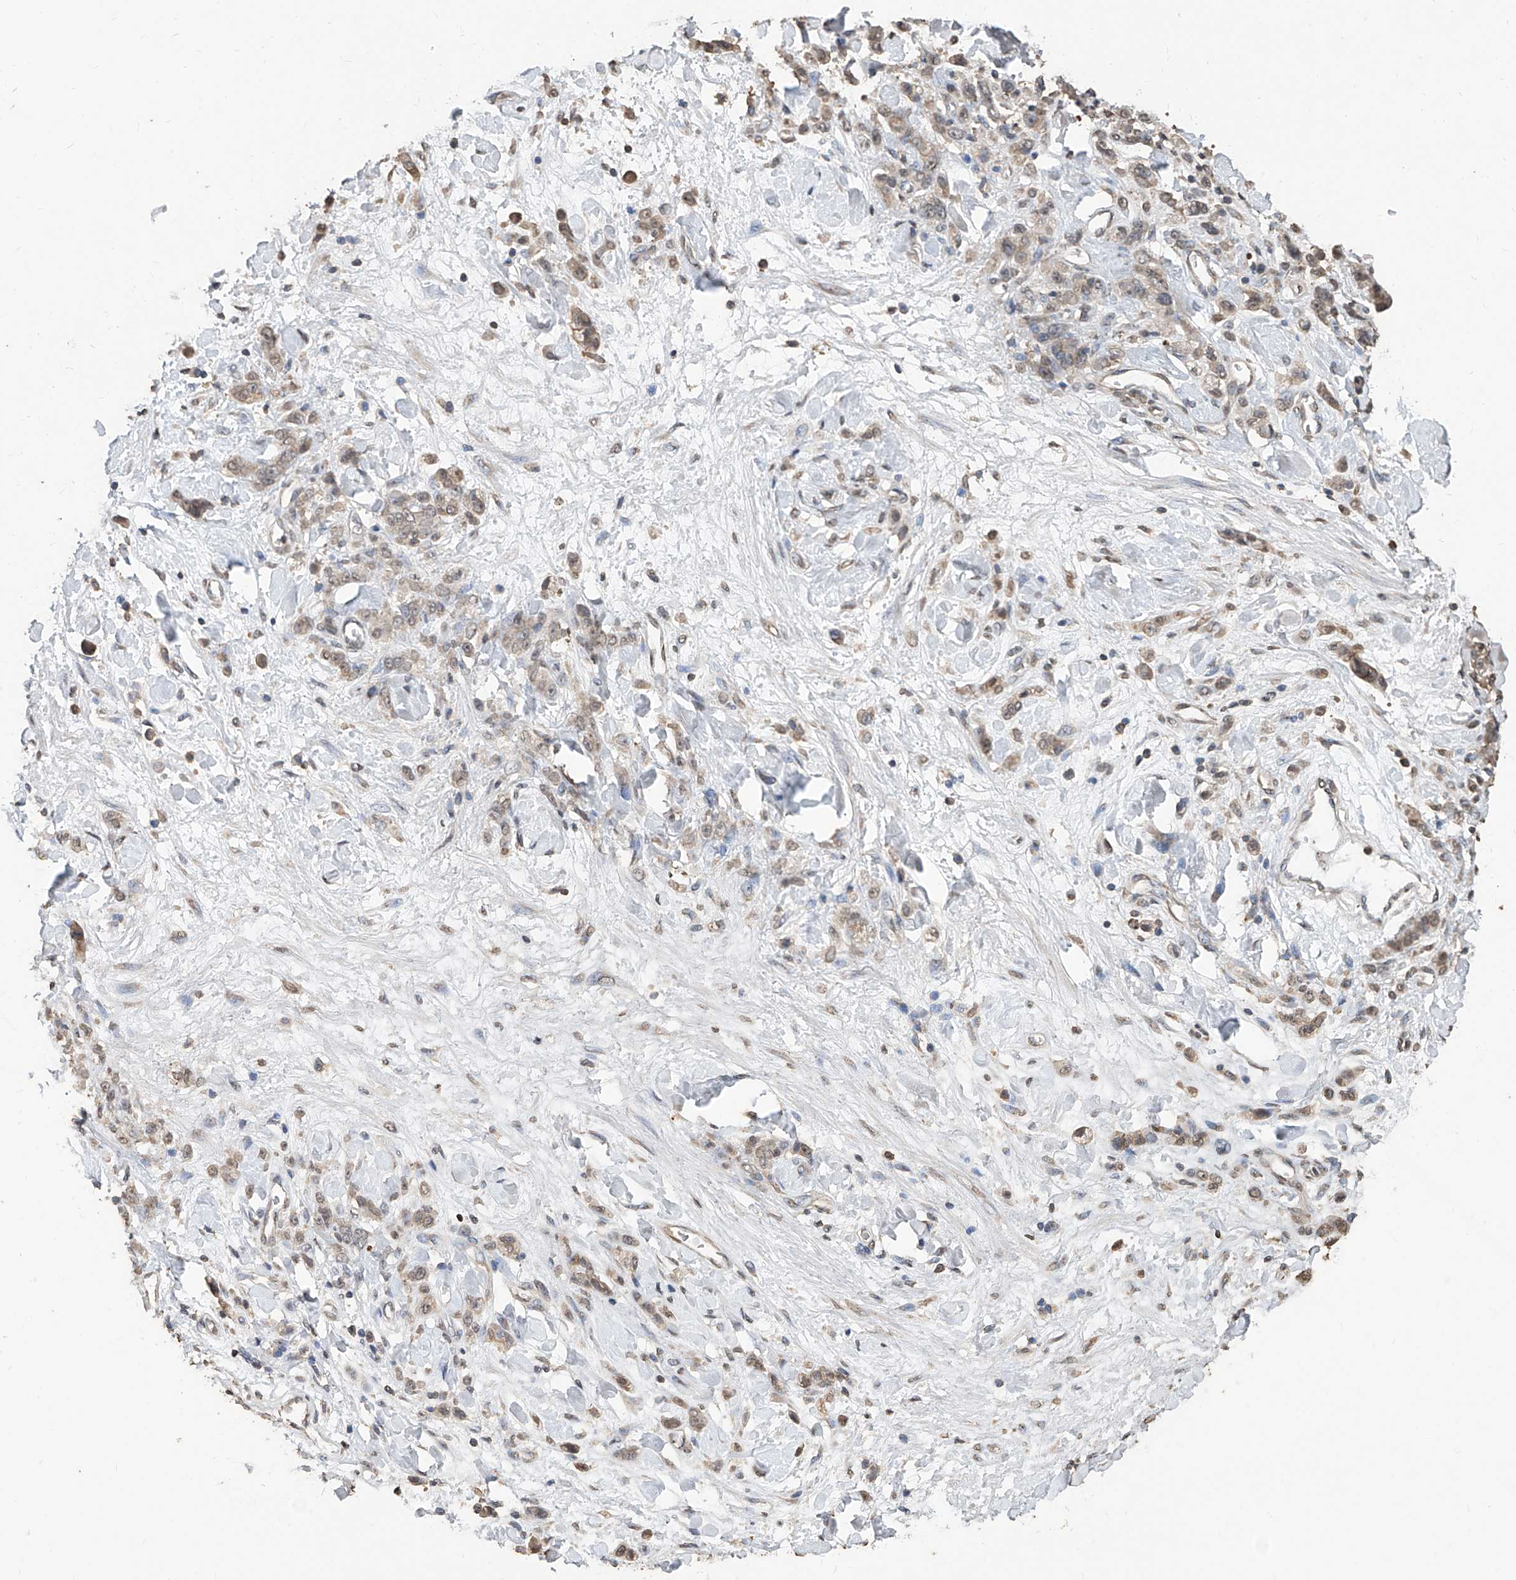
{"staining": {"intensity": "weak", "quantity": ">75%", "location": "cytoplasmic/membranous"}, "tissue": "stomach cancer", "cell_type": "Tumor cells", "image_type": "cancer", "snomed": [{"axis": "morphology", "description": "Normal tissue, NOS"}, {"axis": "morphology", "description": "Adenocarcinoma, NOS"}, {"axis": "topography", "description": "Stomach"}], "caption": "Adenocarcinoma (stomach) was stained to show a protein in brown. There is low levels of weak cytoplasmic/membranous positivity in about >75% of tumor cells. (Stains: DAB (3,3'-diaminobenzidine) in brown, nuclei in blue, Microscopy: brightfield microscopy at high magnification).", "gene": "RP9", "patient": {"sex": "male", "age": 82}}